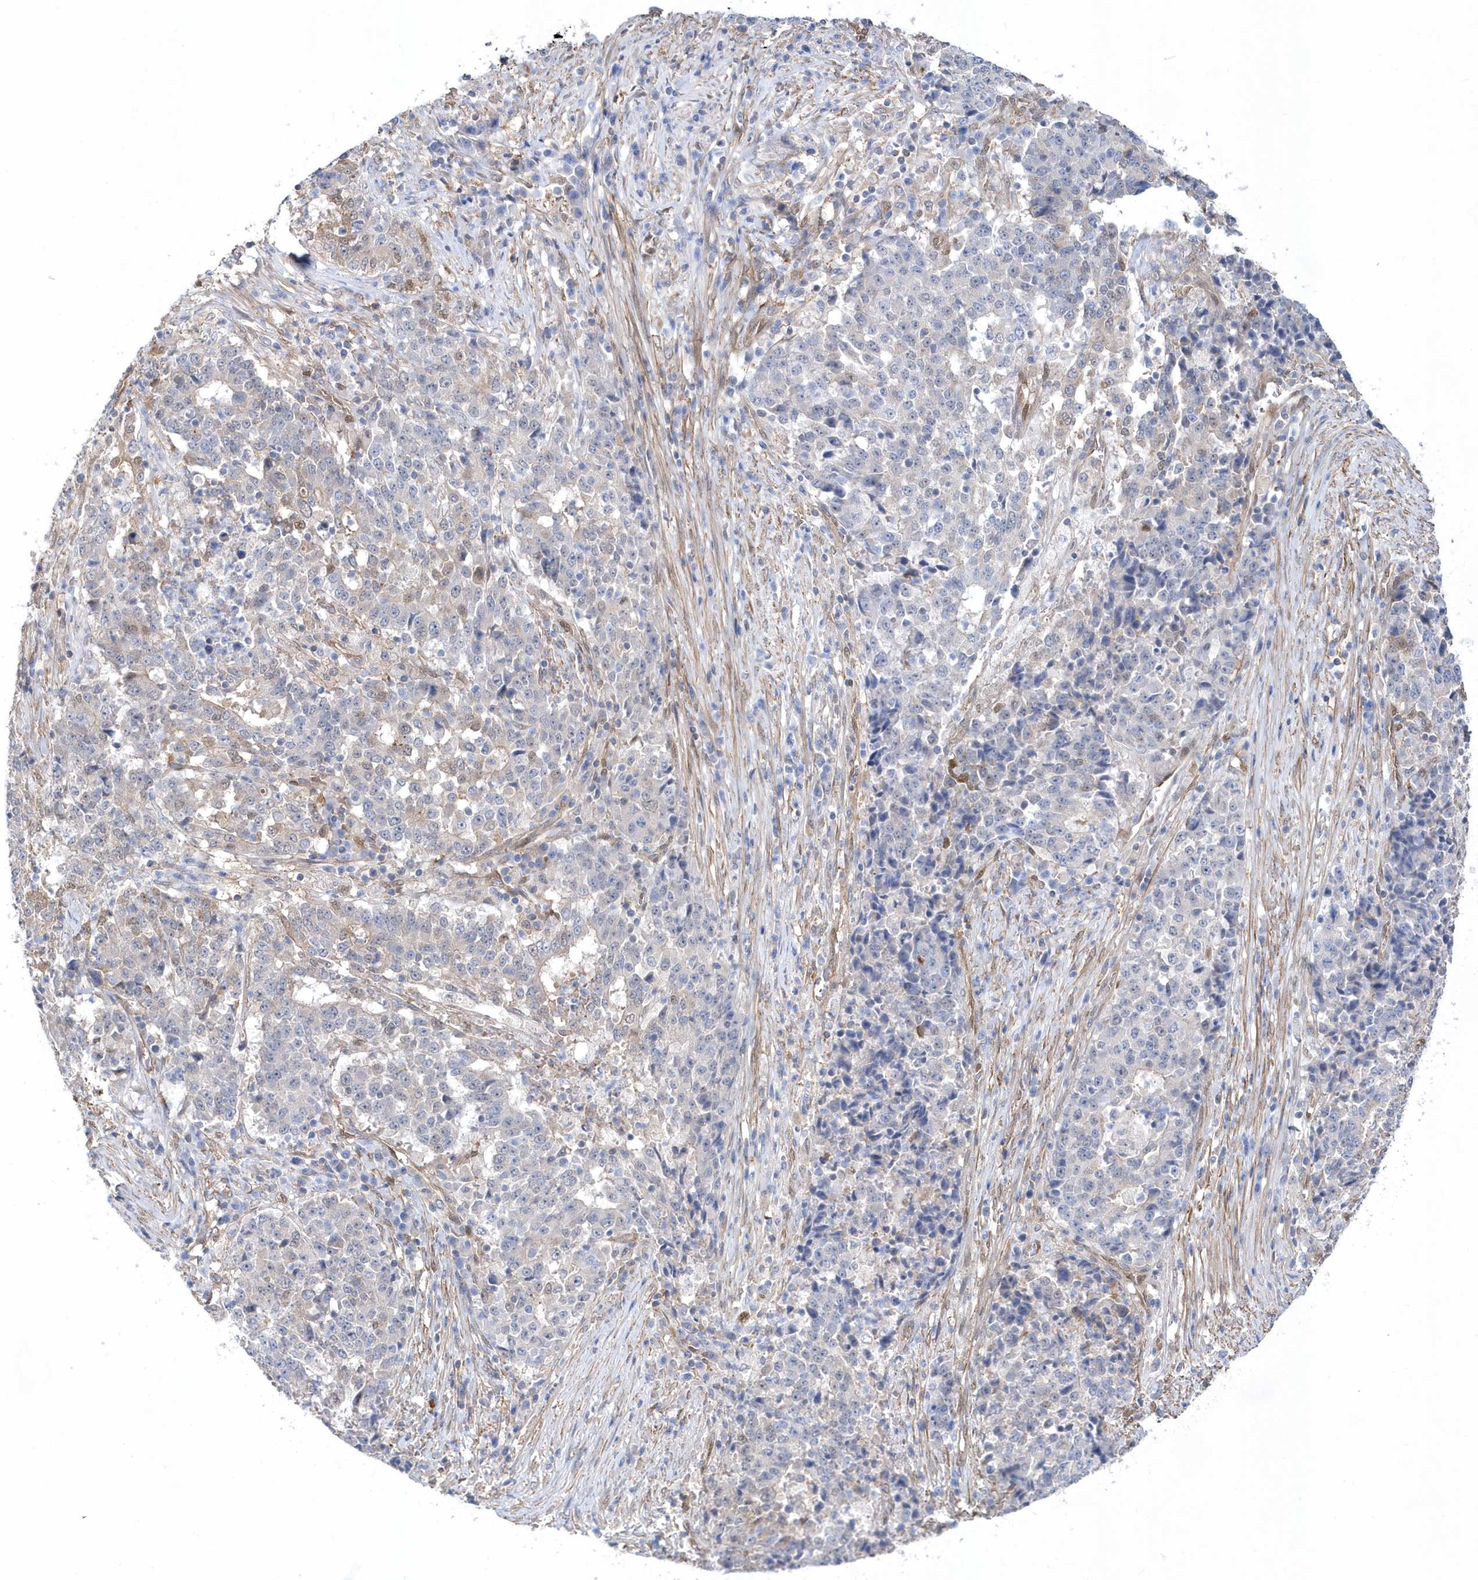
{"staining": {"intensity": "negative", "quantity": "none", "location": "none"}, "tissue": "stomach cancer", "cell_type": "Tumor cells", "image_type": "cancer", "snomed": [{"axis": "morphology", "description": "Adenocarcinoma, NOS"}, {"axis": "topography", "description": "Stomach"}], "caption": "IHC of human stomach adenocarcinoma shows no staining in tumor cells. The staining was performed using DAB to visualize the protein expression in brown, while the nuclei were stained in blue with hematoxylin (Magnification: 20x).", "gene": "BDH2", "patient": {"sex": "male", "age": 59}}